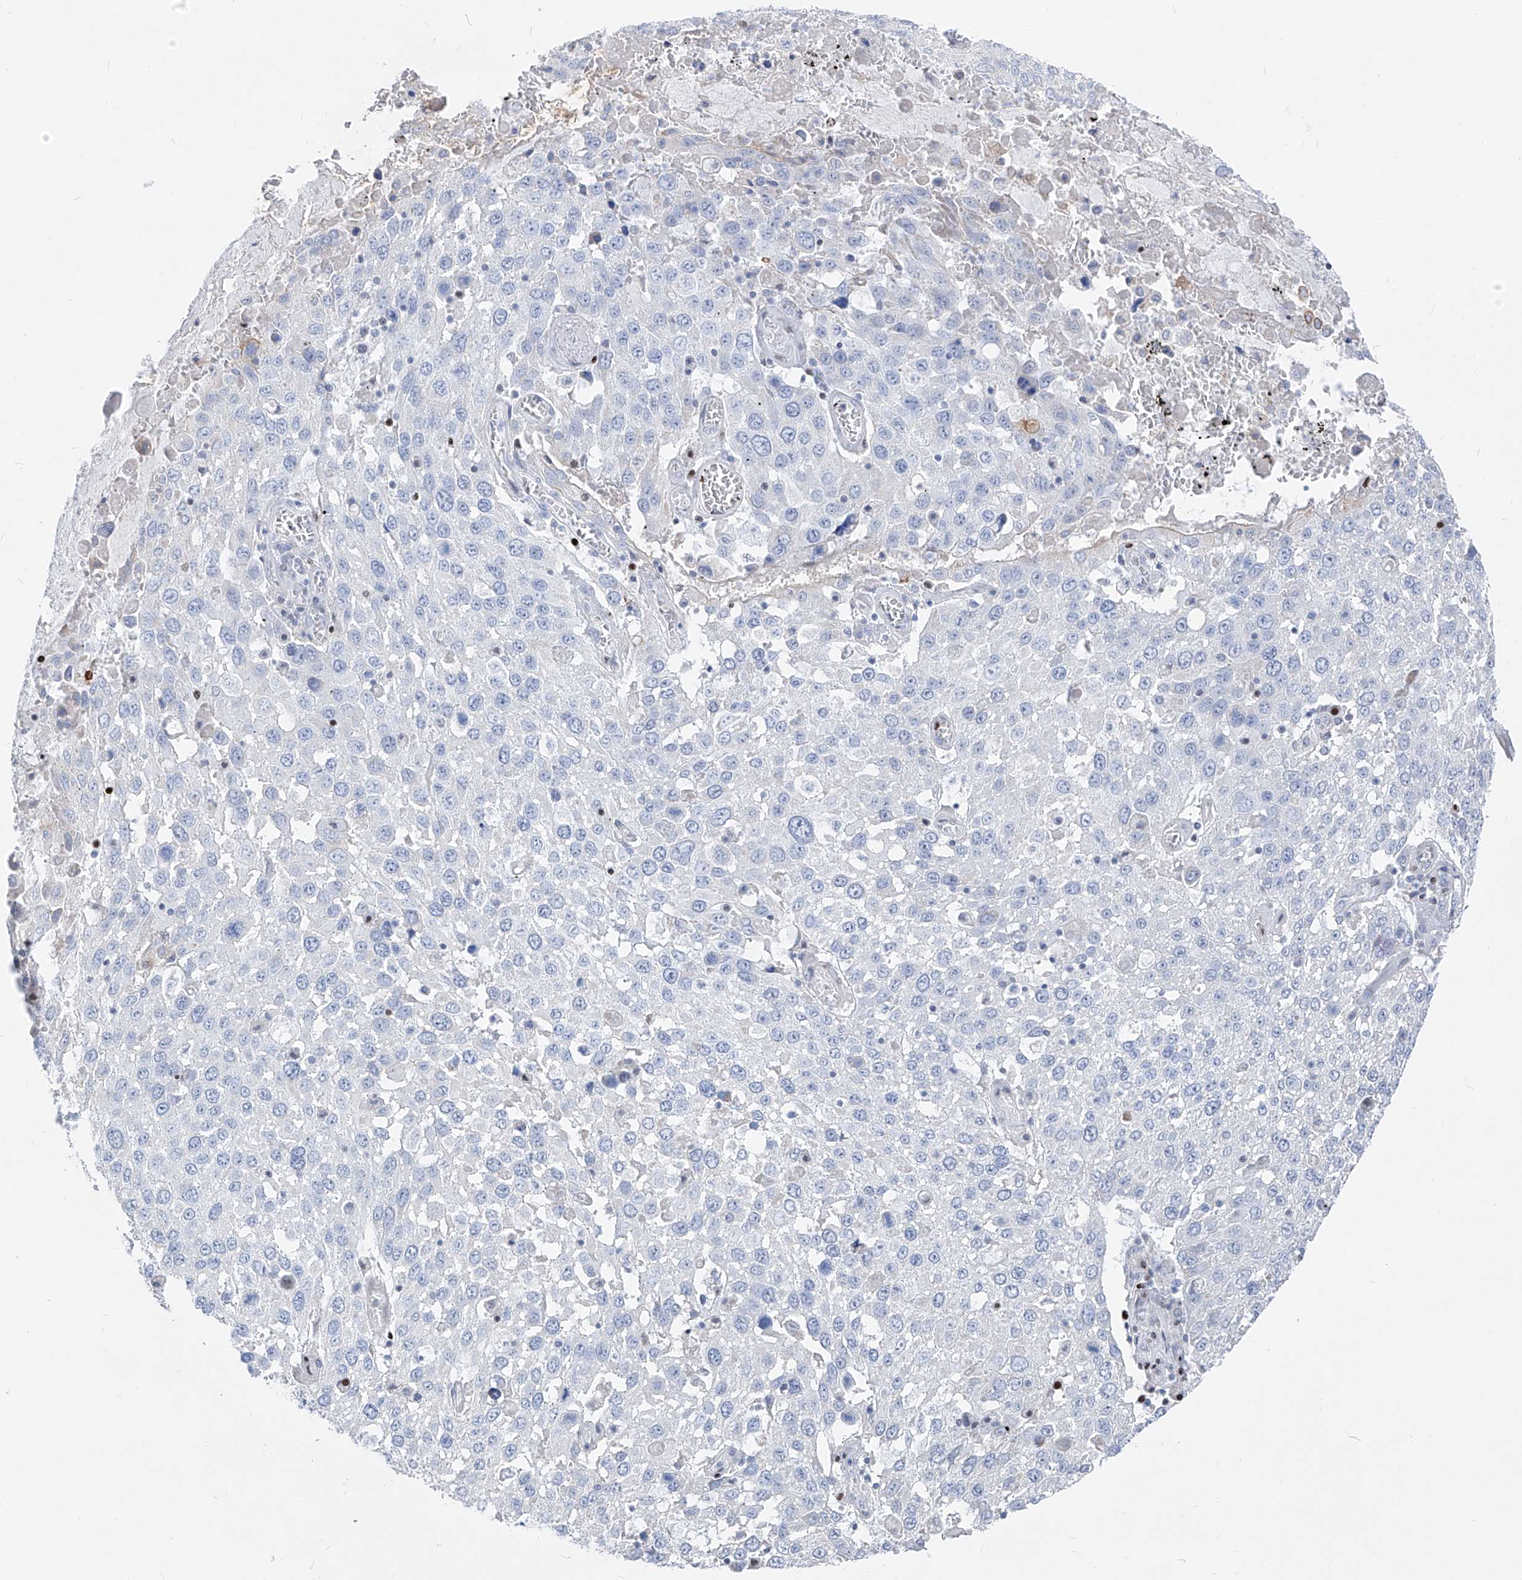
{"staining": {"intensity": "negative", "quantity": "none", "location": "none"}, "tissue": "lung cancer", "cell_type": "Tumor cells", "image_type": "cancer", "snomed": [{"axis": "morphology", "description": "Squamous cell carcinoma, NOS"}, {"axis": "topography", "description": "Lung"}], "caption": "Human lung cancer stained for a protein using immunohistochemistry reveals no positivity in tumor cells.", "gene": "FRS3", "patient": {"sex": "male", "age": 65}}